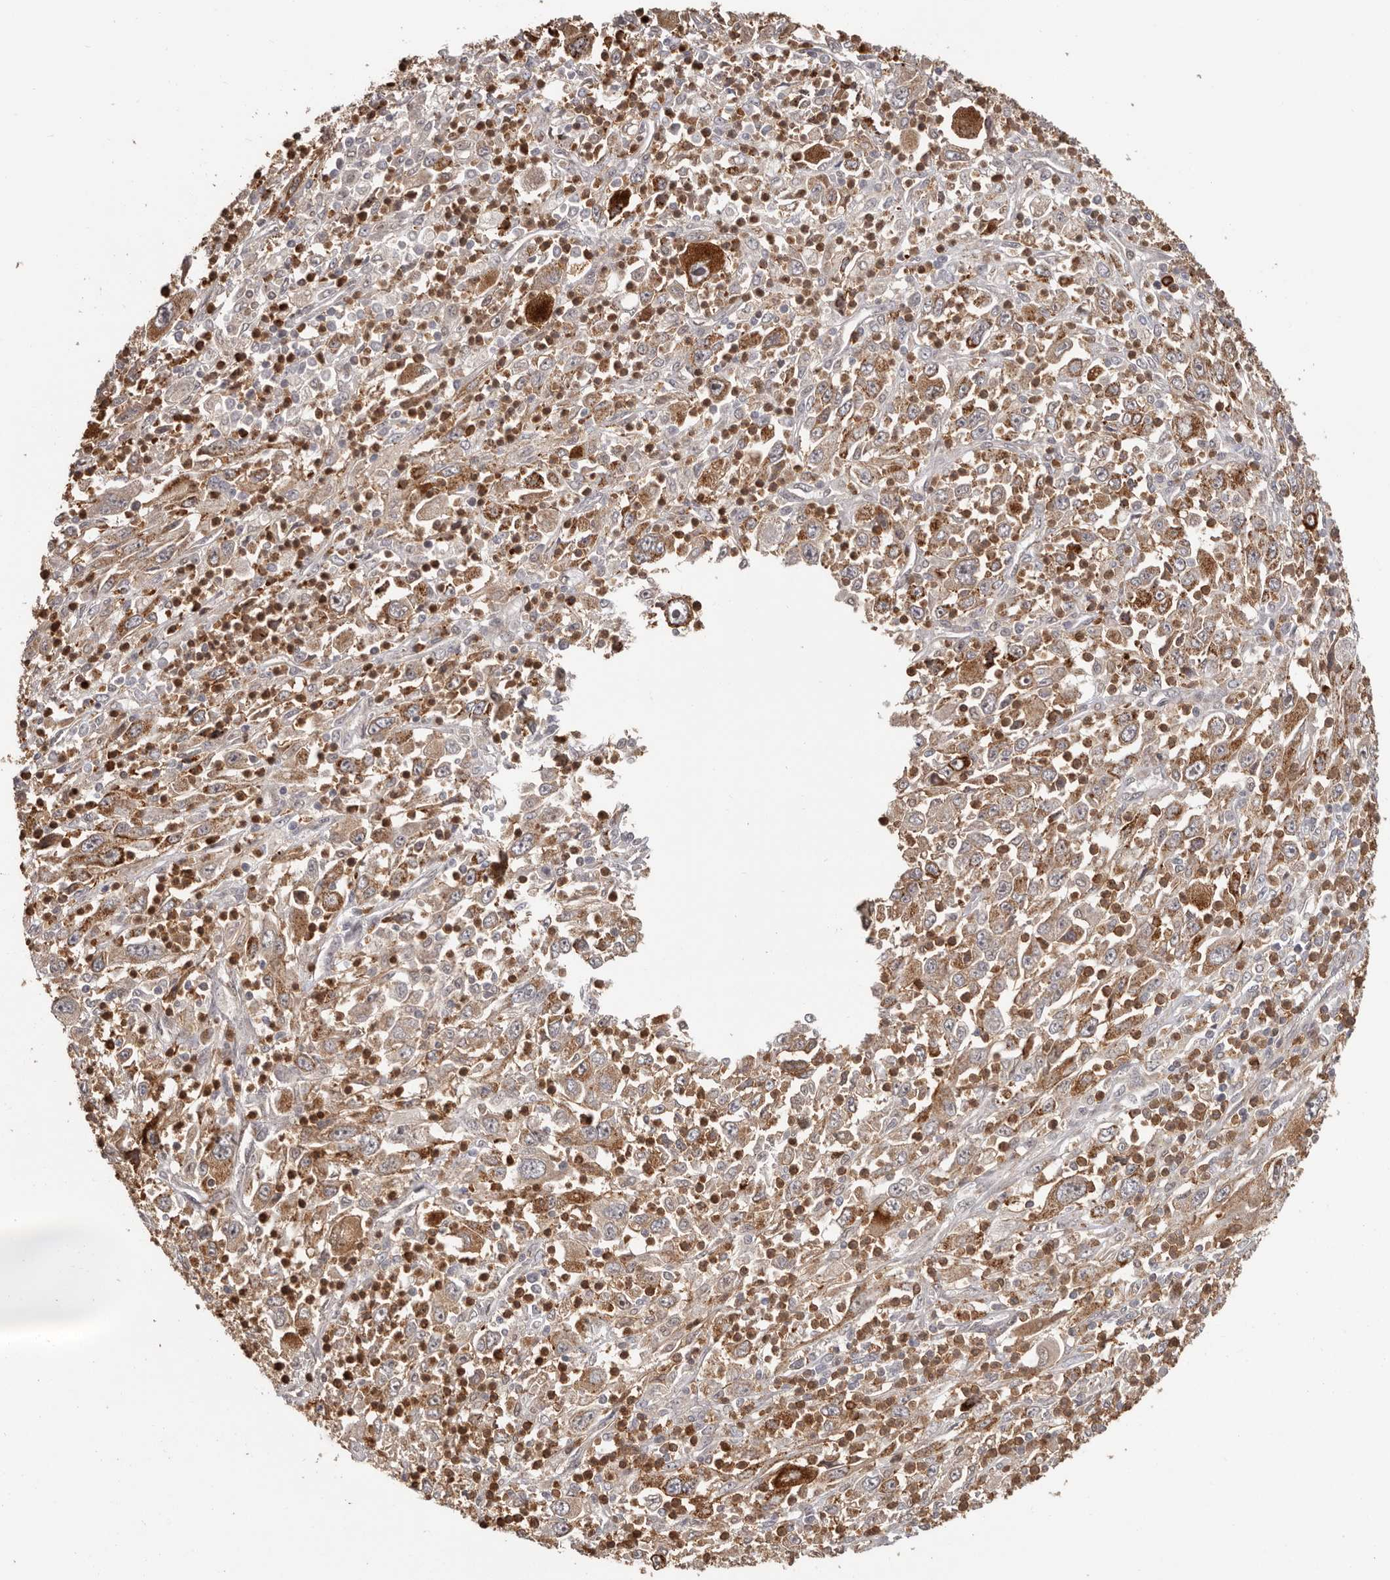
{"staining": {"intensity": "moderate", "quantity": ">75%", "location": "cytoplasmic/membranous"}, "tissue": "melanoma", "cell_type": "Tumor cells", "image_type": "cancer", "snomed": [{"axis": "morphology", "description": "Malignant melanoma, Metastatic site"}, {"axis": "topography", "description": "Skin"}], "caption": "Melanoma tissue exhibits moderate cytoplasmic/membranous positivity in about >75% of tumor cells, visualized by immunohistochemistry.", "gene": "PRR12", "patient": {"sex": "female", "age": 56}}